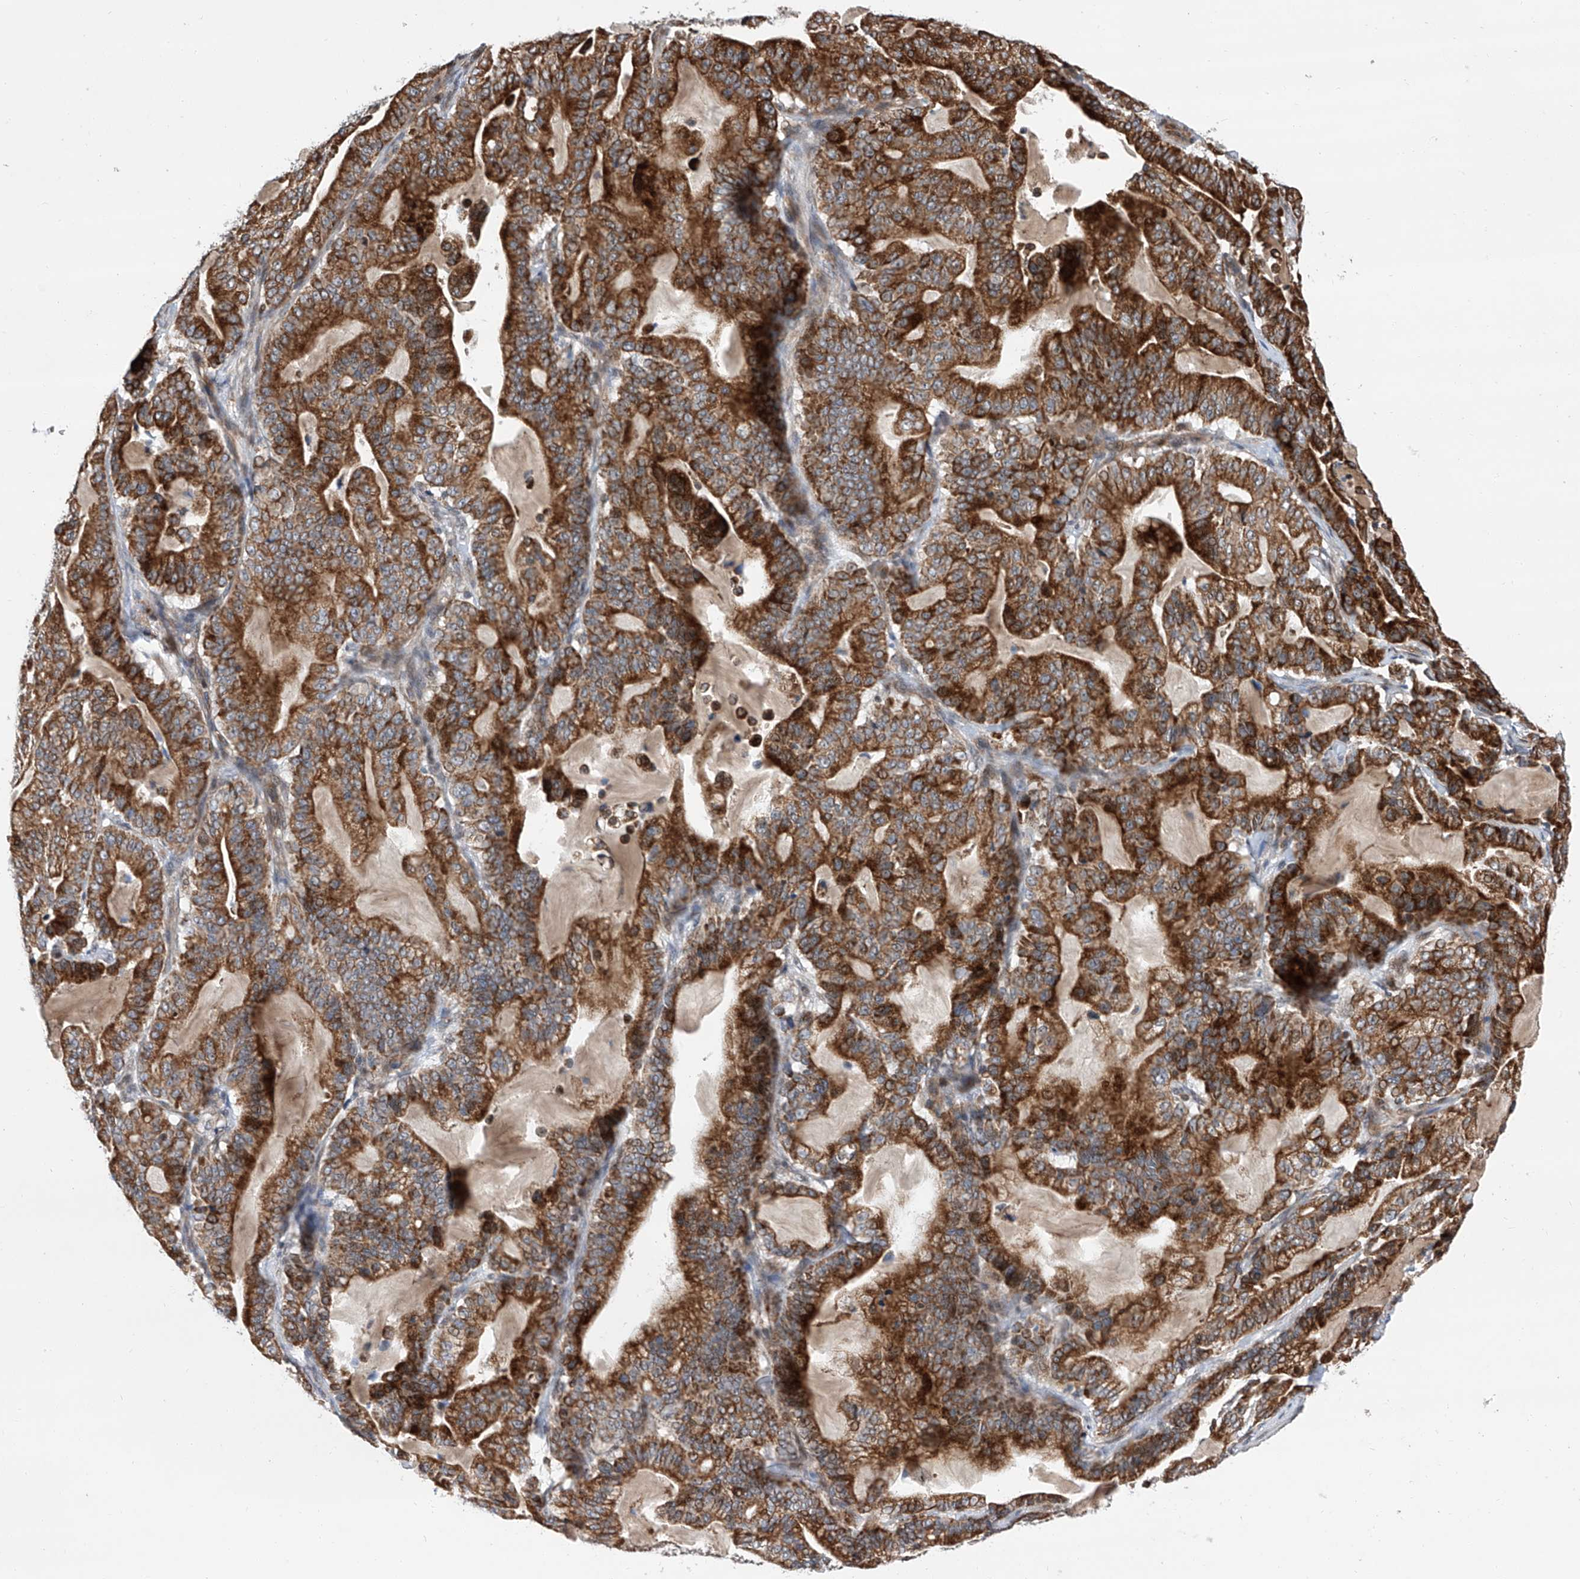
{"staining": {"intensity": "strong", "quantity": ">75%", "location": "cytoplasmic/membranous"}, "tissue": "pancreatic cancer", "cell_type": "Tumor cells", "image_type": "cancer", "snomed": [{"axis": "morphology", "description": "Adenocarcinoma, NOS"}, {"axis": "topography", "description": "Pancreas"}], "caption": "Tumor cells display high levels of strong cytoplasmic/membranous expression in approximately >75% of cells in human adenocarcinoma (pancreatic).", "gene": "FARP2", "patient": {"sex": "male", "age": 63}}